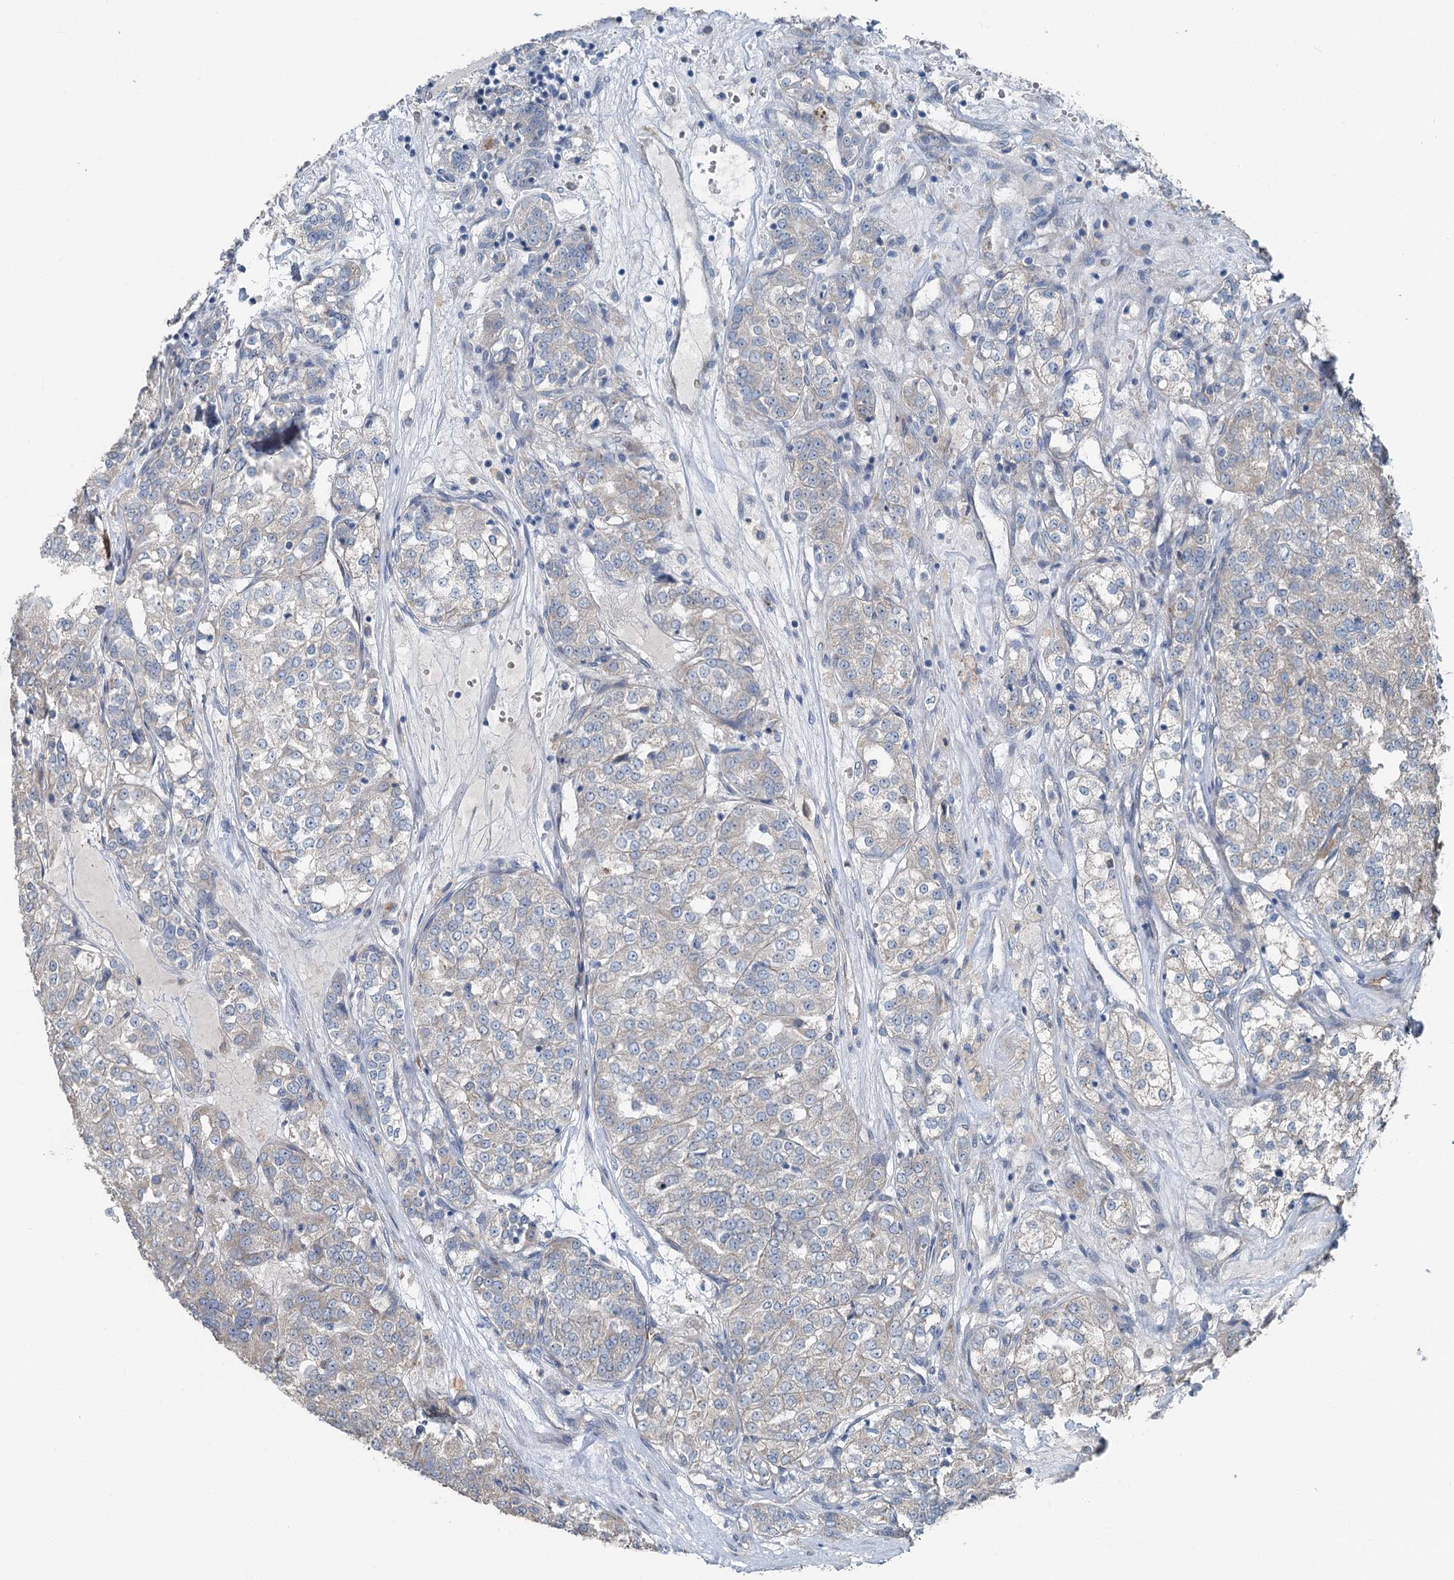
{"staining": {"intensity": "negative", "quantity": "none", "location": "none"}, "tissue": "renal cancer", "cell_type": "Tumor cells", "image_type": "cancer", "snomed": [{"axis": "morphology", "description": "Adenocarcinoma, NOS"}, {"axis": "topography", "description": "Kidney"}], "caption": "Immunohistochemical staining of human renal cancer (adenocarcinoma) demonstrates no significant expression in tumor cells. (Brightfield microscopy of DAB immunohistochemistry at high magnification).", "gene": "C6orf120", "patient": {"sex": "female", "age": 63}}